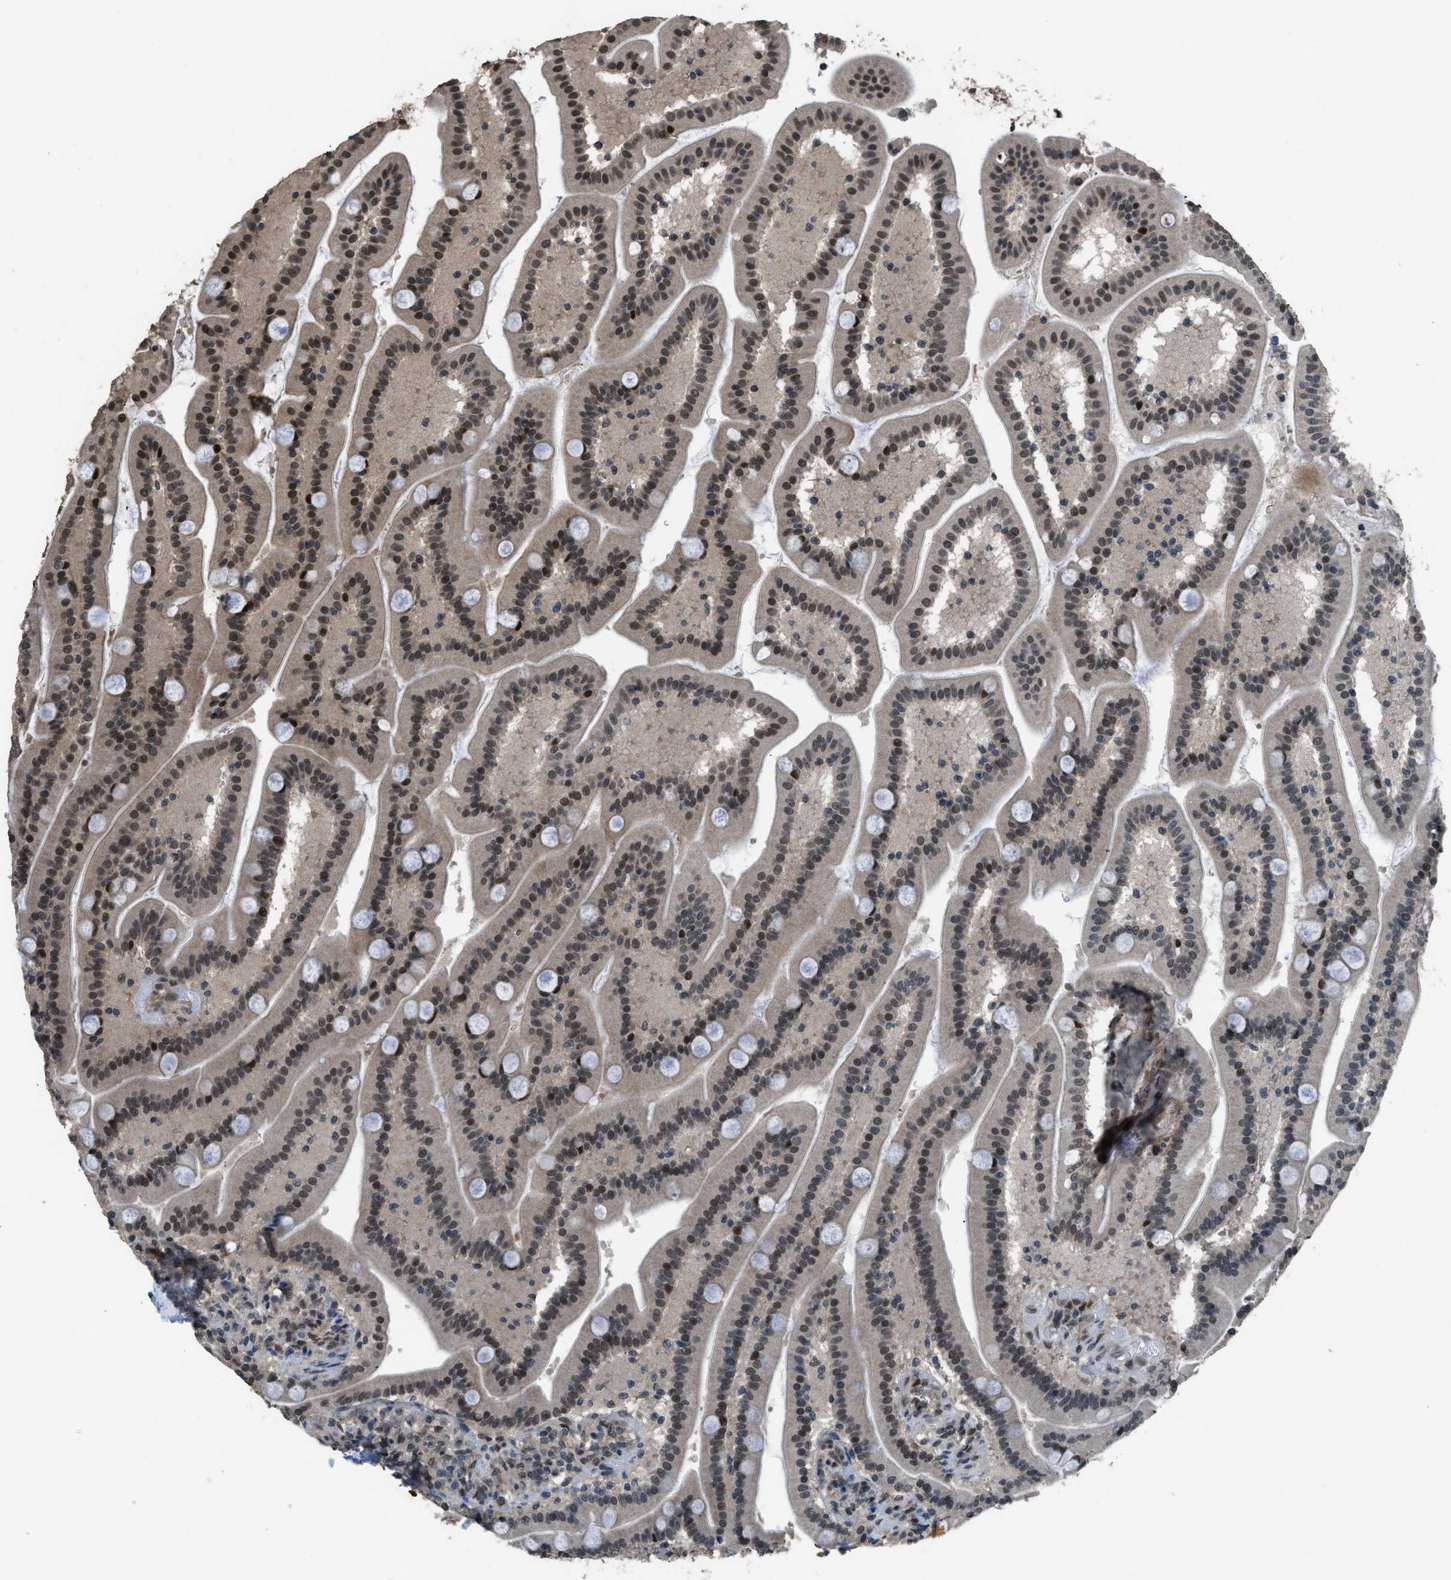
{"staining": {"intensity": "strong", "quantity": "25%-75%", "location": "cytoplasmic/membranous,nuclear"}, "tissue": "duodenum", "cell_type": "Glandular cells", "image_type": "normal", "snomed": [{"axis": "morphology", "description": "Normal tissue, NOS"}, {"axis": "topography", "description": "Duodenum"}], "caption": "Immunohistochemical staining of benign duodenum exhibits strong cytoplasmic/membranous,nuclear protein expression in approximately 25%-75% of glandular cells.", "gene": "KPNA6", "patient": {"sex": "male", "age": 54}}